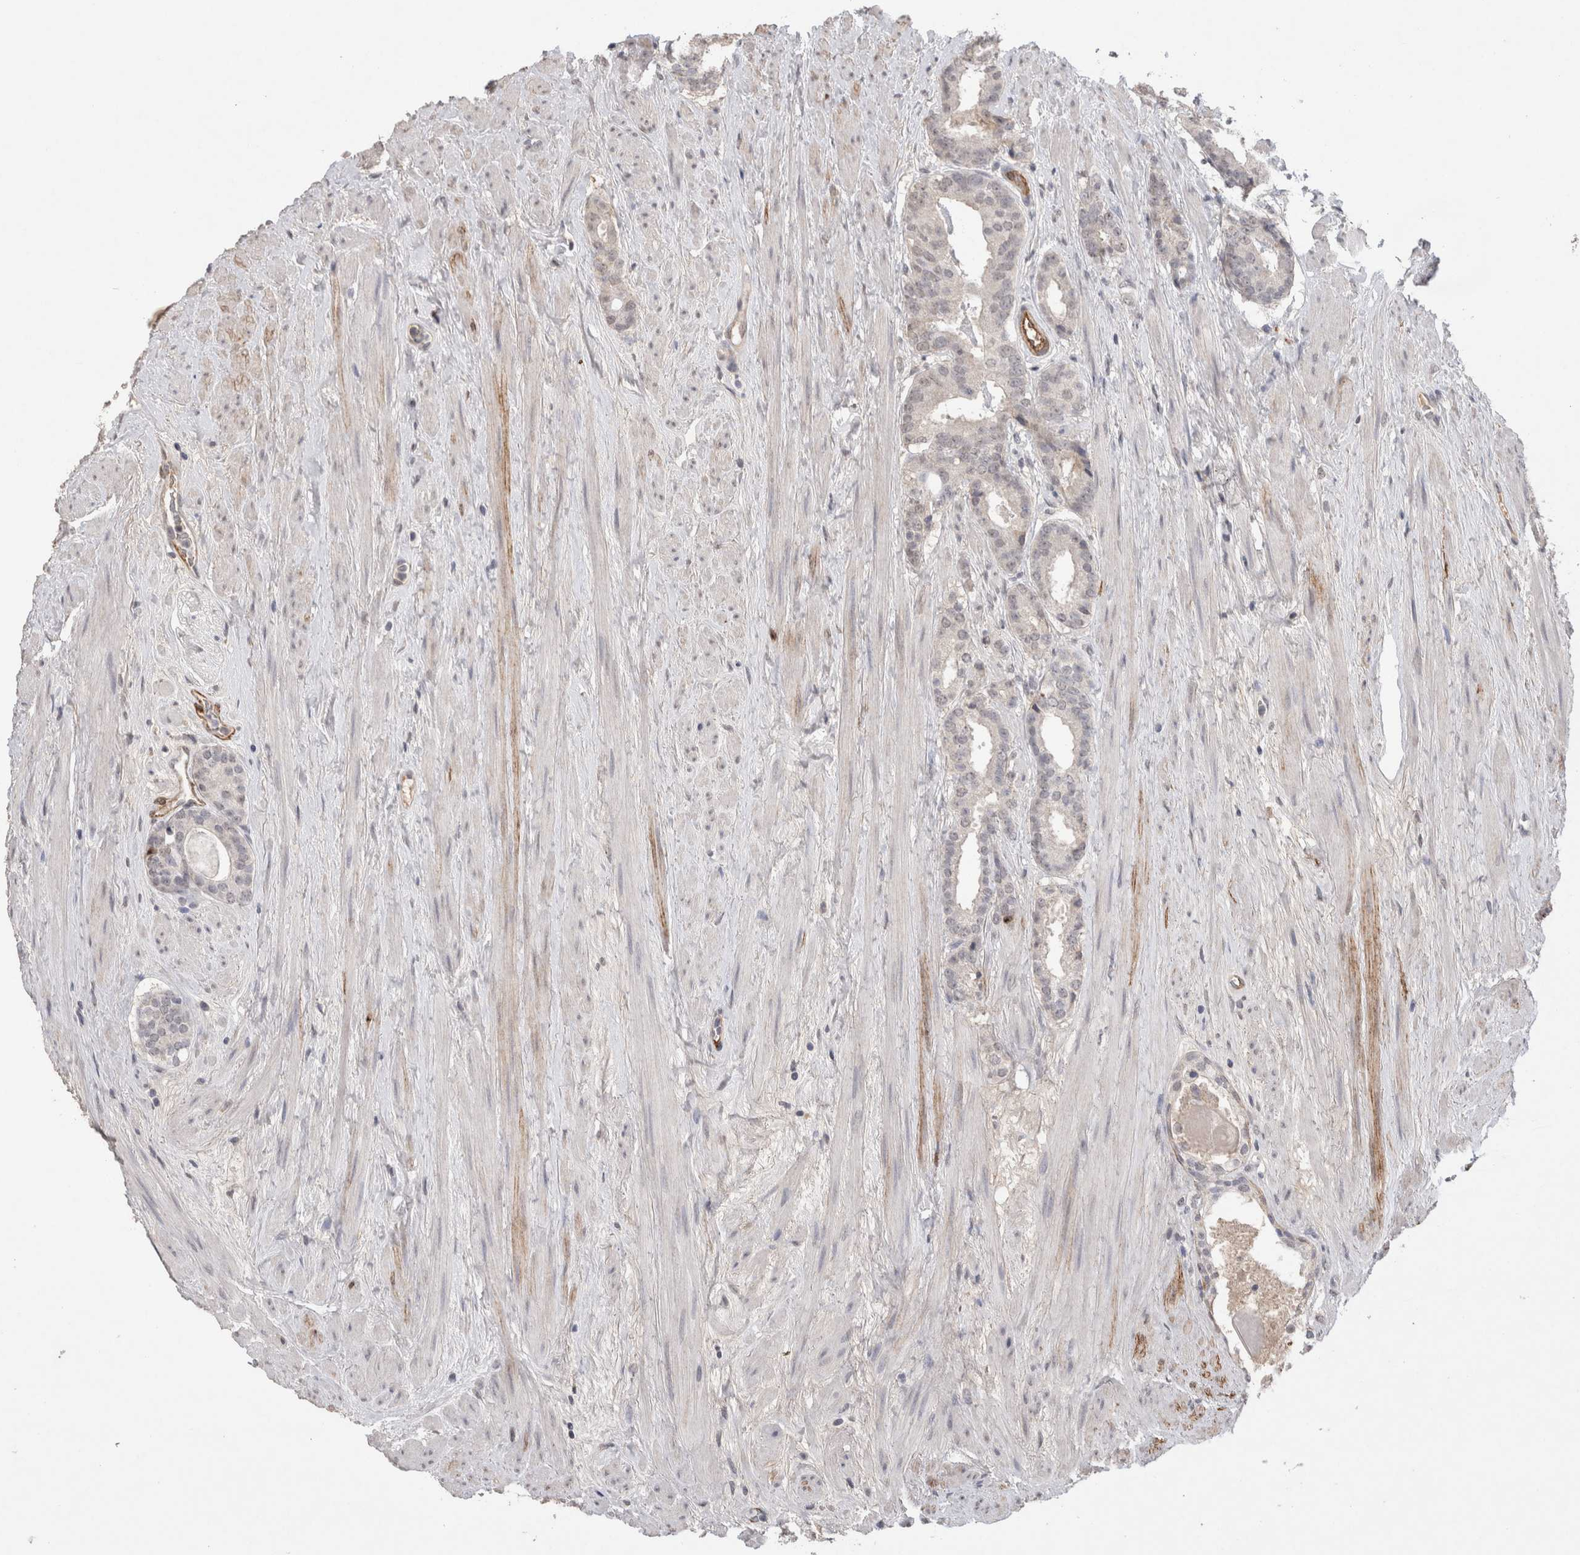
{"staining": {"intensity": "moderate", "quantity": "<25%", "location": "cytoplasmic/membranous"}, "tissue": "prostate cancer", "cell_type": "Tumor cells", "image_type": "cancer", "snomed": [{"axis": "morphology", "description": "Adenocarcinoma, Low grade"}, {"axis": "topography", "description": "Prostate"}], "caption": "A histopathology image of adenocarcinoma (low-grade) (prostate) stained for a protein reveals moderate cytoplasmic/membranous brown staining in tumor cells.", "gene": "CDH13", "patient": {"sex": "male", "age": 69}}